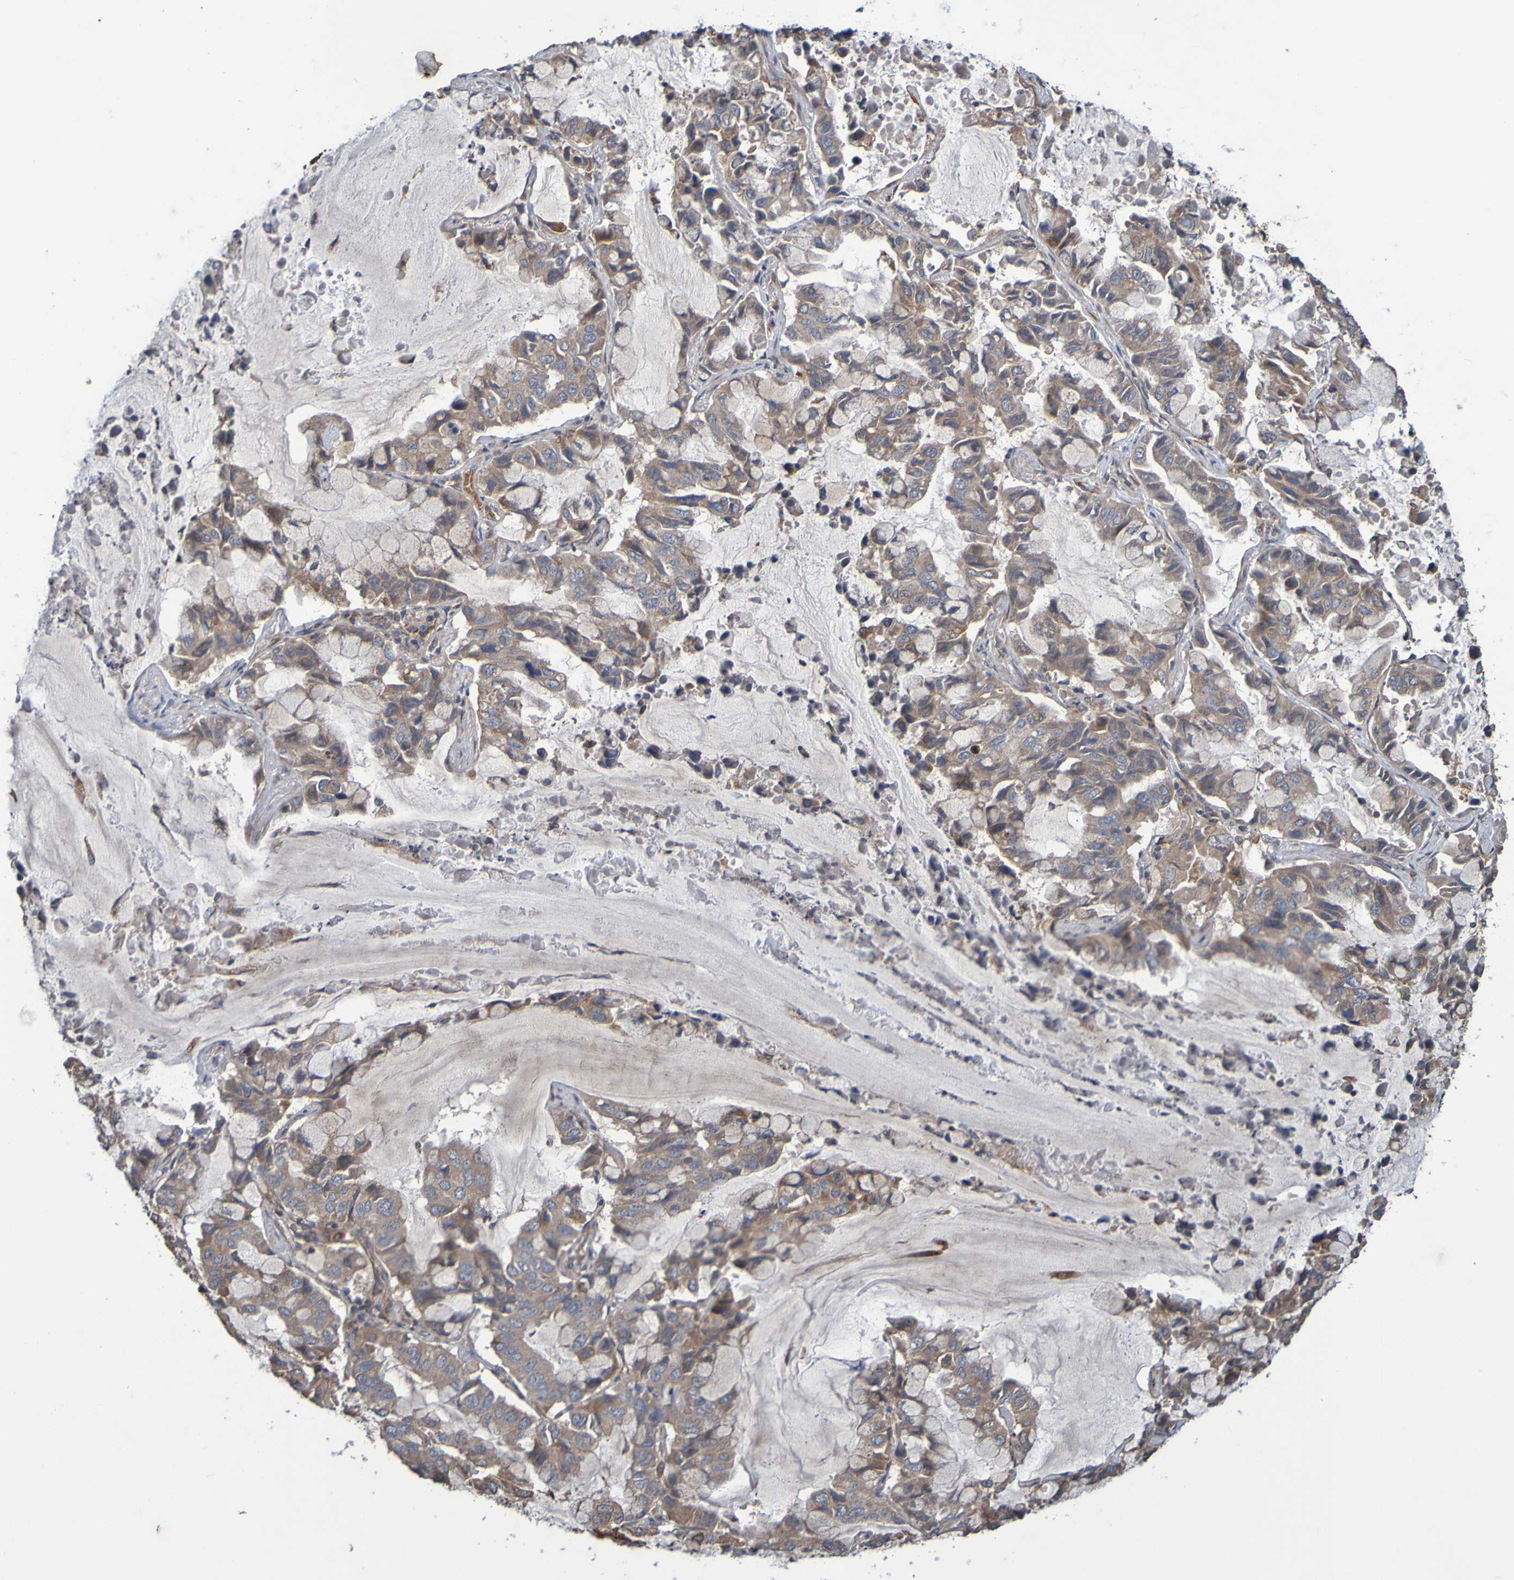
{"staining": {"intensity": "weak", "quantity": ">75%", "location": "cytoplasmic/membranous"}, "tissue": "lung cancer", "cell_type": "Tumor cells", "image_type": "cancer", "snomed": [{"axis": "morphology", "description": "Adenocarcinoma, NOS"}, {"axis": "topography", "description": "Lung"}], "caption": "An image of human lung cancer (adenocarcinoma) stained for a protein displays weak cytoplasmic/membranous brown staining in tumor cells.", "gene": "UCN", "patient": {"sex": "male", "age": 64}}